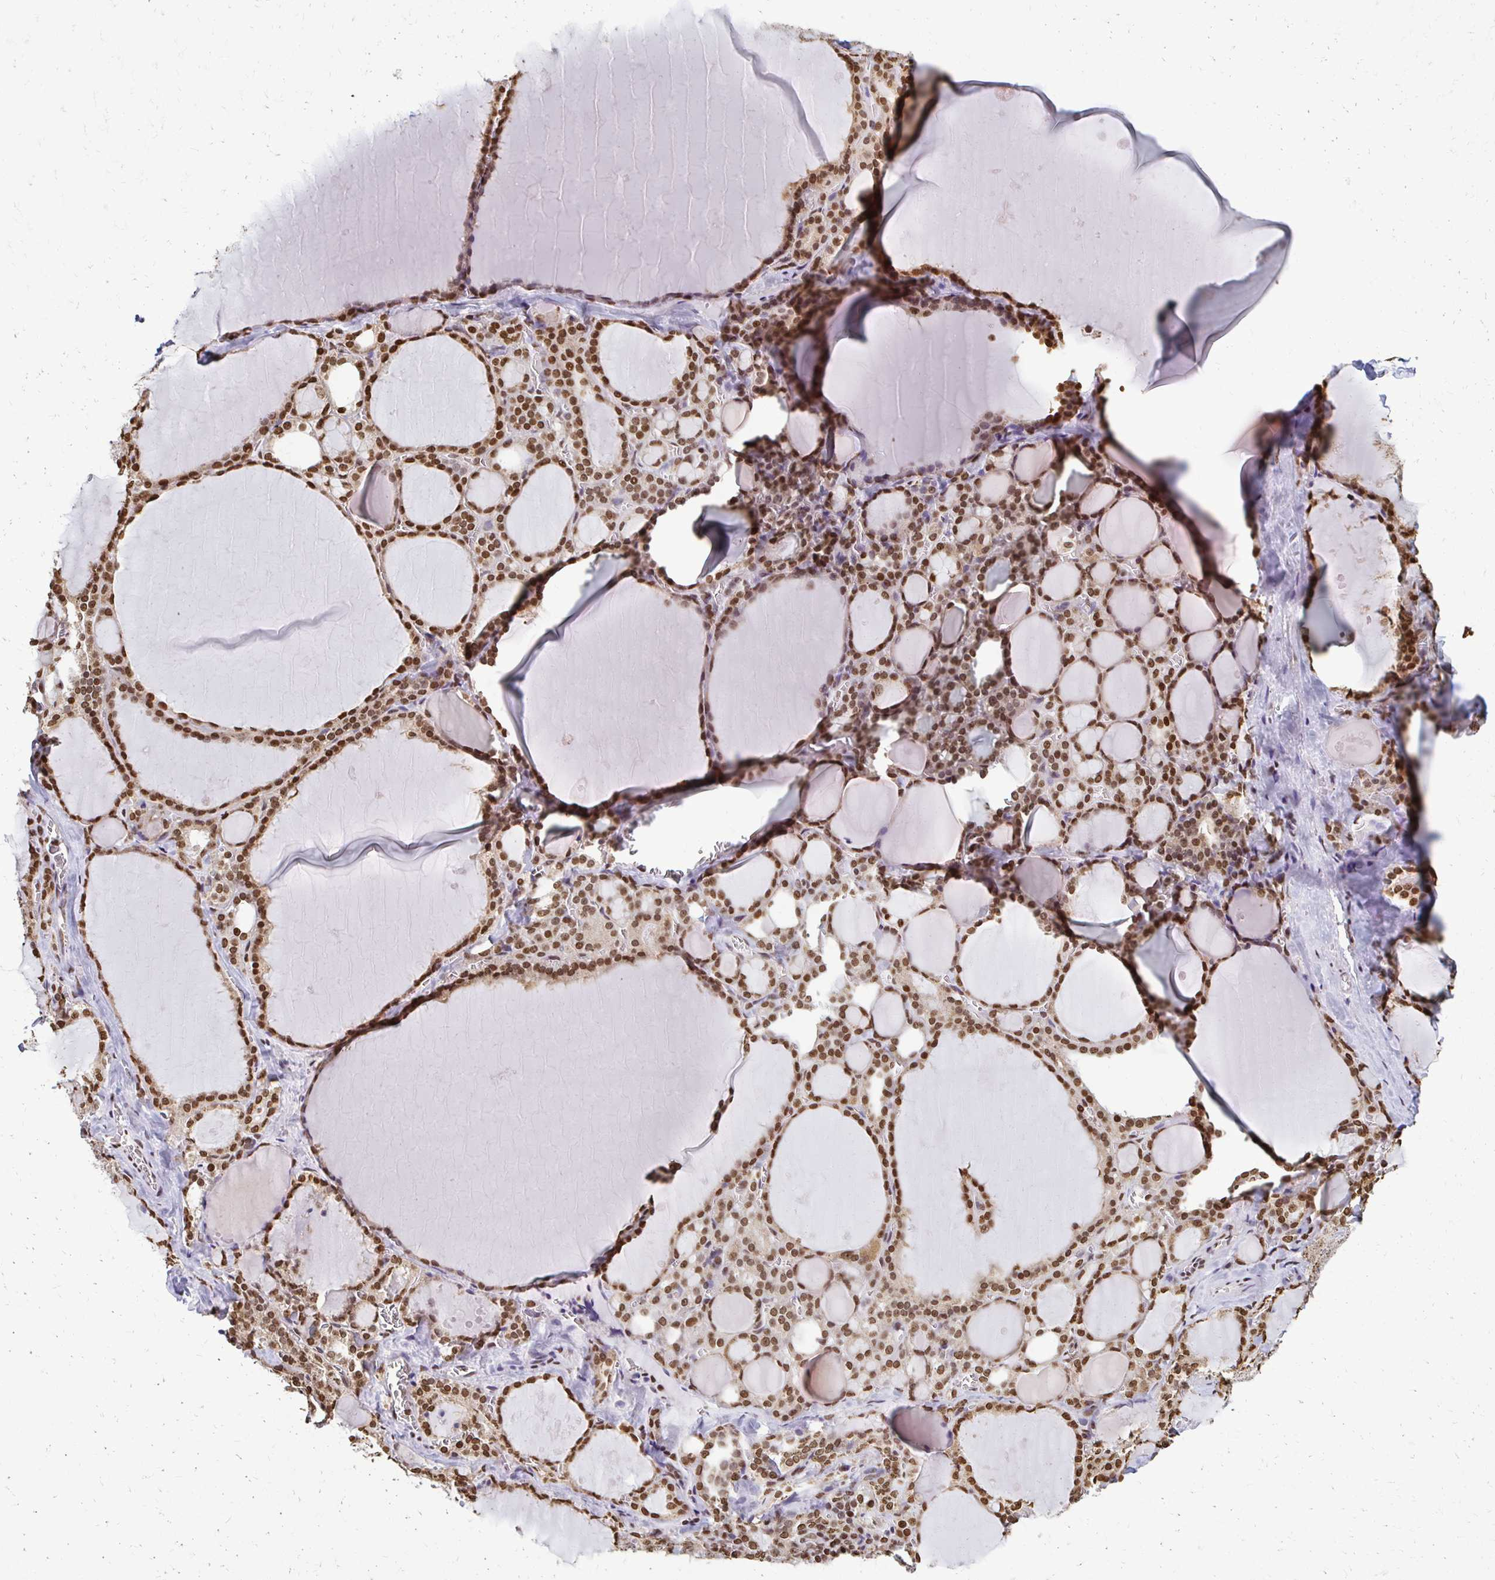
{"staining": {"intensity": "strong", "quantity": ">75%", "location": "nuclear"}, "tissue": "thyroid gland", "cell_type": "Glandular cells", "image_type": "normal", "snomed": [{"axis": "morphology", "description": "Normal tissue, NOS"}, {"axis": "topography", "description": "Thyroid gland"}], "caption": "Thyroid gland was stained to show a protein in brown. There is high levels of strong nuclear staining in approximately >75% of glandular cells. Immunohistochemistry stains the protein in brown and the nuclei are stained blue.", "gene": "HOXA9", "patient": {"sex": "male", "age": 56}}